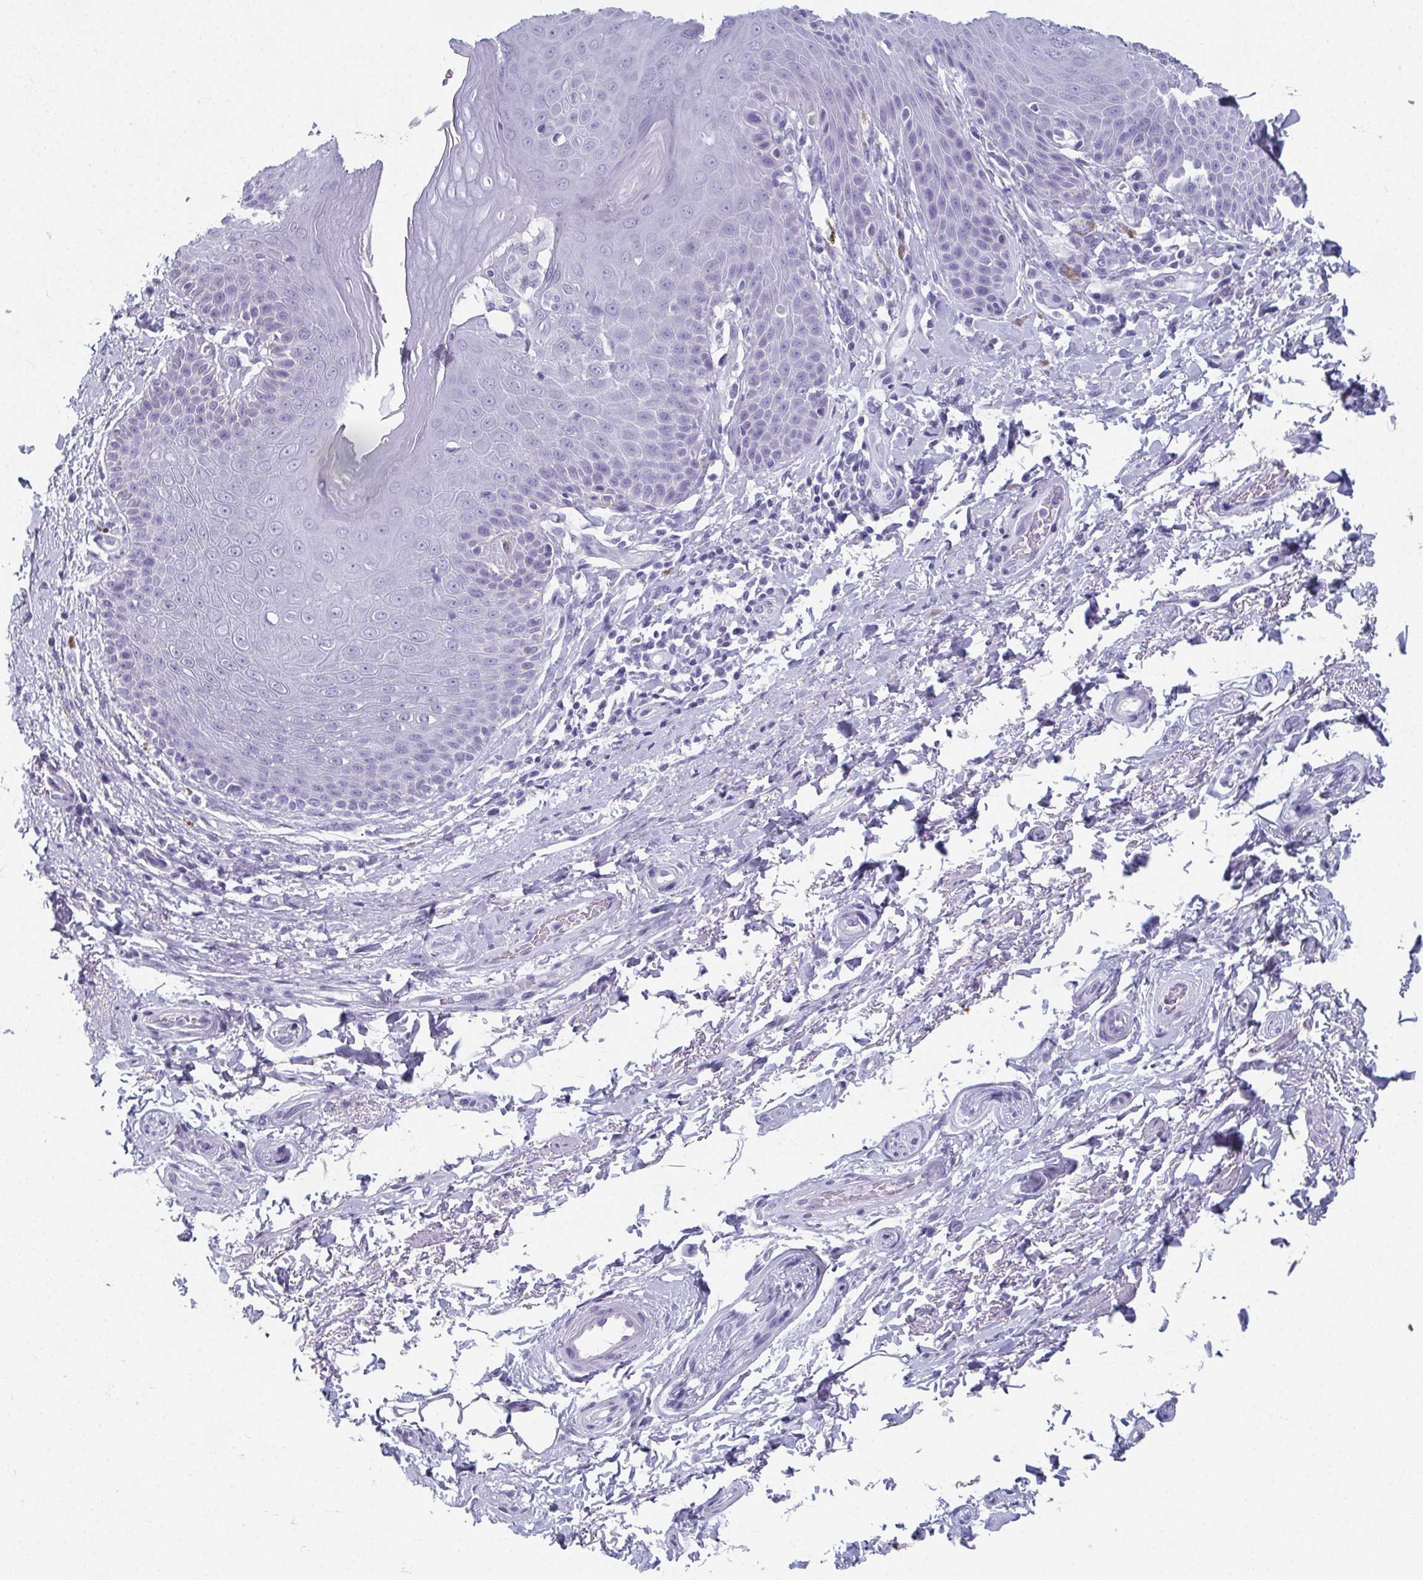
{"staining": {"intensity": "negative", "quantity": "none", "location": "none"}, "tissue": "adipose tissue", "cell_type": "Adipocytes", "image_type": "normal", "snomed": [{"axis": "morphology", "description": "Normal tissue, NOS"}, {"axis": "topography", "description": "Peripheral nerve tissue"}], "caption": "This image is of normal adipose tissue stained with IHC to label a protein in brown with the nuclei are counter-stained blue. There is no positivity in adipocytes.", "gene": "GHRL", "patient": {"sex": "male", "age": 51}}